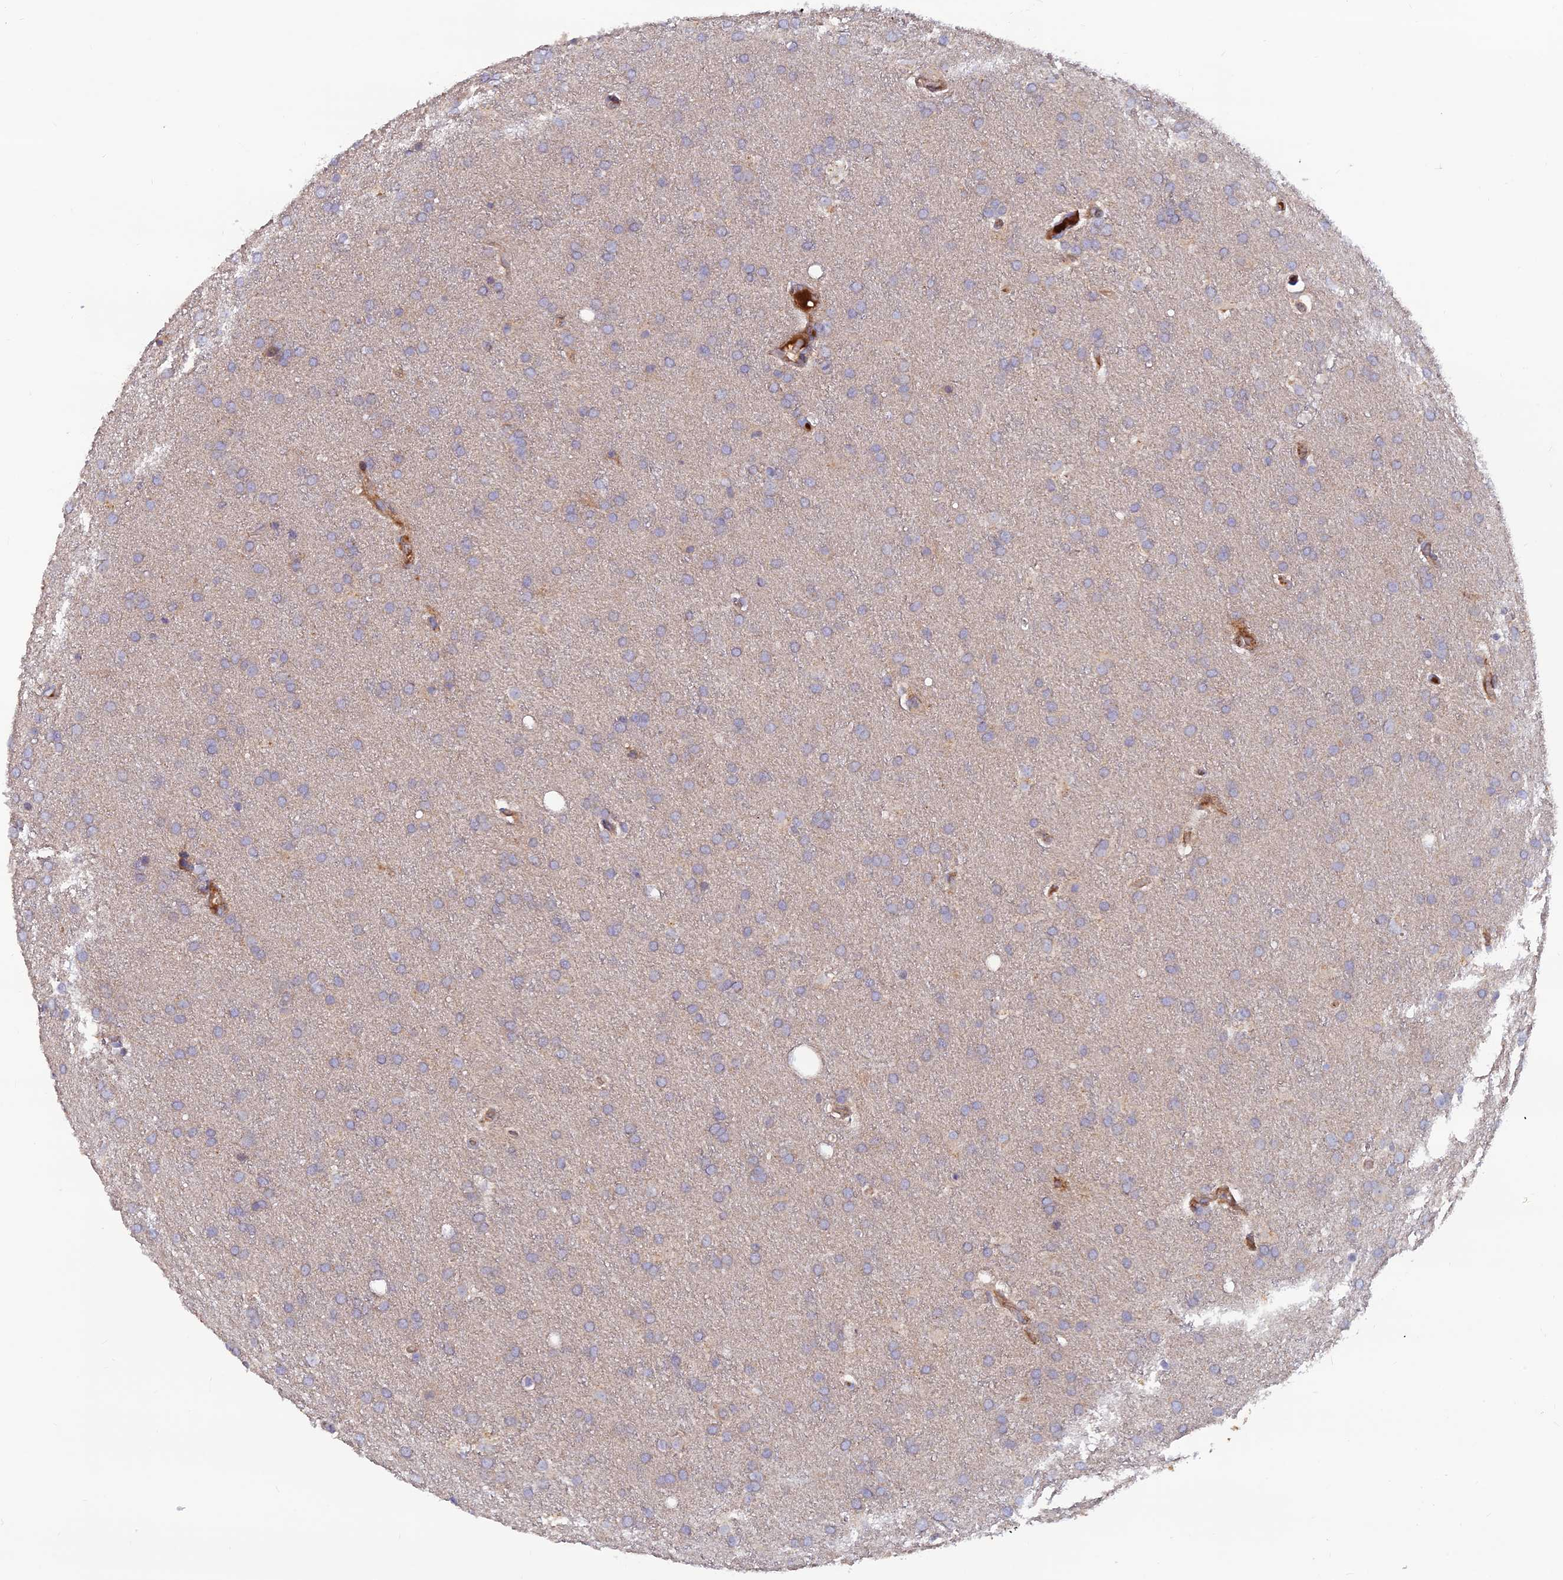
{"staining": {"intensity": "negative", "quantity": "none", "location": "none"}, "tissue": "glioma", "cell_type": "Tumor cells", "image_type": "cancer", "snomed": [{"axis": "morphology", "description": "Glioma, malignant, Low grade"}, {"axis": "topography", "description": "Brain"}], "caption": "This is an IHC histopathology image of human malignant glioma (low-grade). There is no expression in tumor cells.", "gene": "GMCL1", "patient": {"sex": "female", "age": 32}}